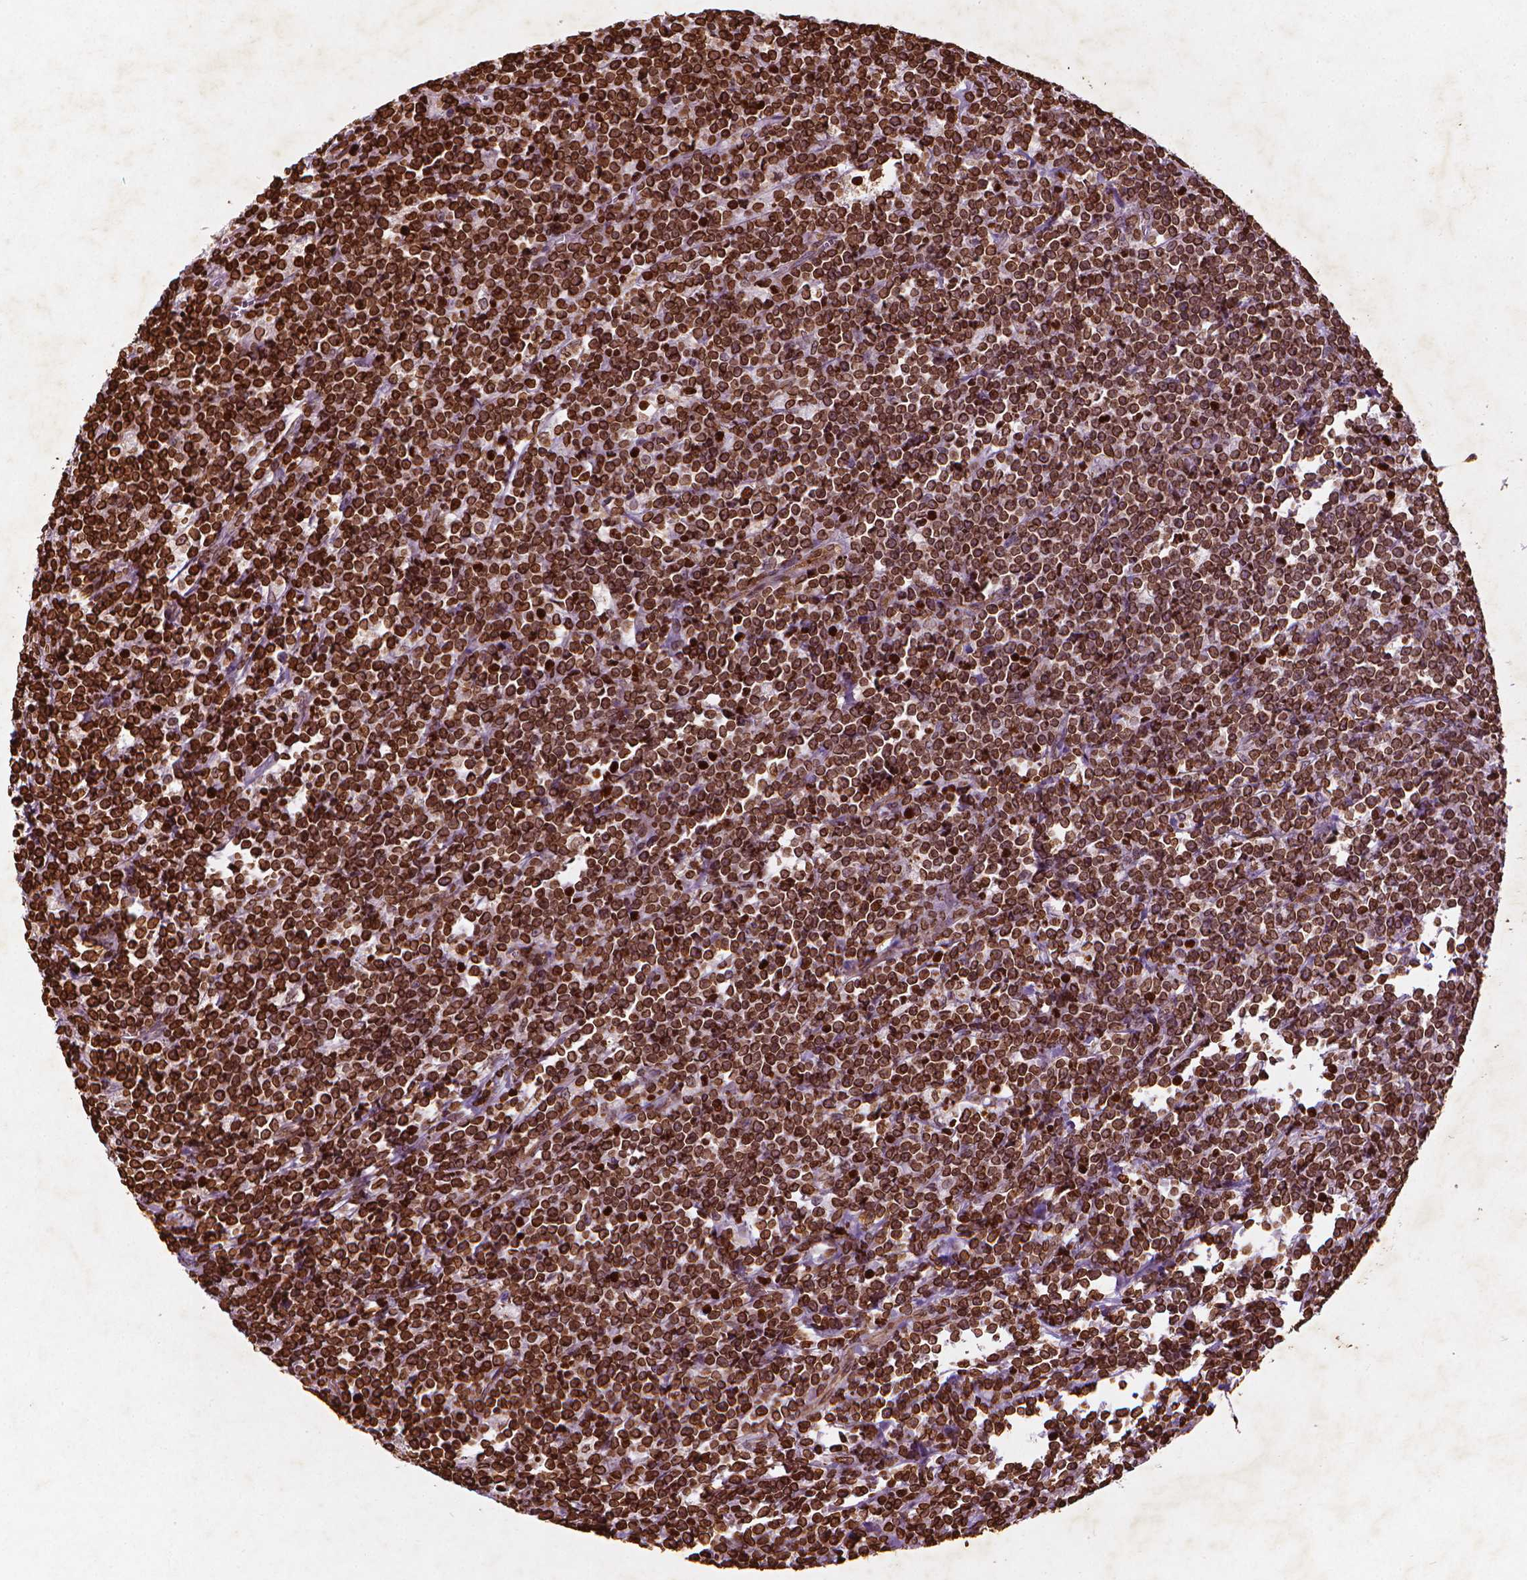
{"staining": {"intensity": "strong", "quantity": ">75%", "location": "cytoplasmic/membranous,nuclear"}, "tissue": "lymphoma", "cell_type": "Tumor cells", "image_type": "cancer", "snomed": [{"axis": "morphology", "description": "Malignant lymphoma, non-Hodgkin's type, High grade"}, {"axis": "topography", "description": "Small intestine"}], "caption": "An IHC photomicrograph of tumor tissue is shown. Protein staining in brown shows strong cytoplasmic/membranous and nuclear positivity in lymphoma within tumor cells.", "gene": "LMNB1", "patient": {"sex": "female", "age": 56}}